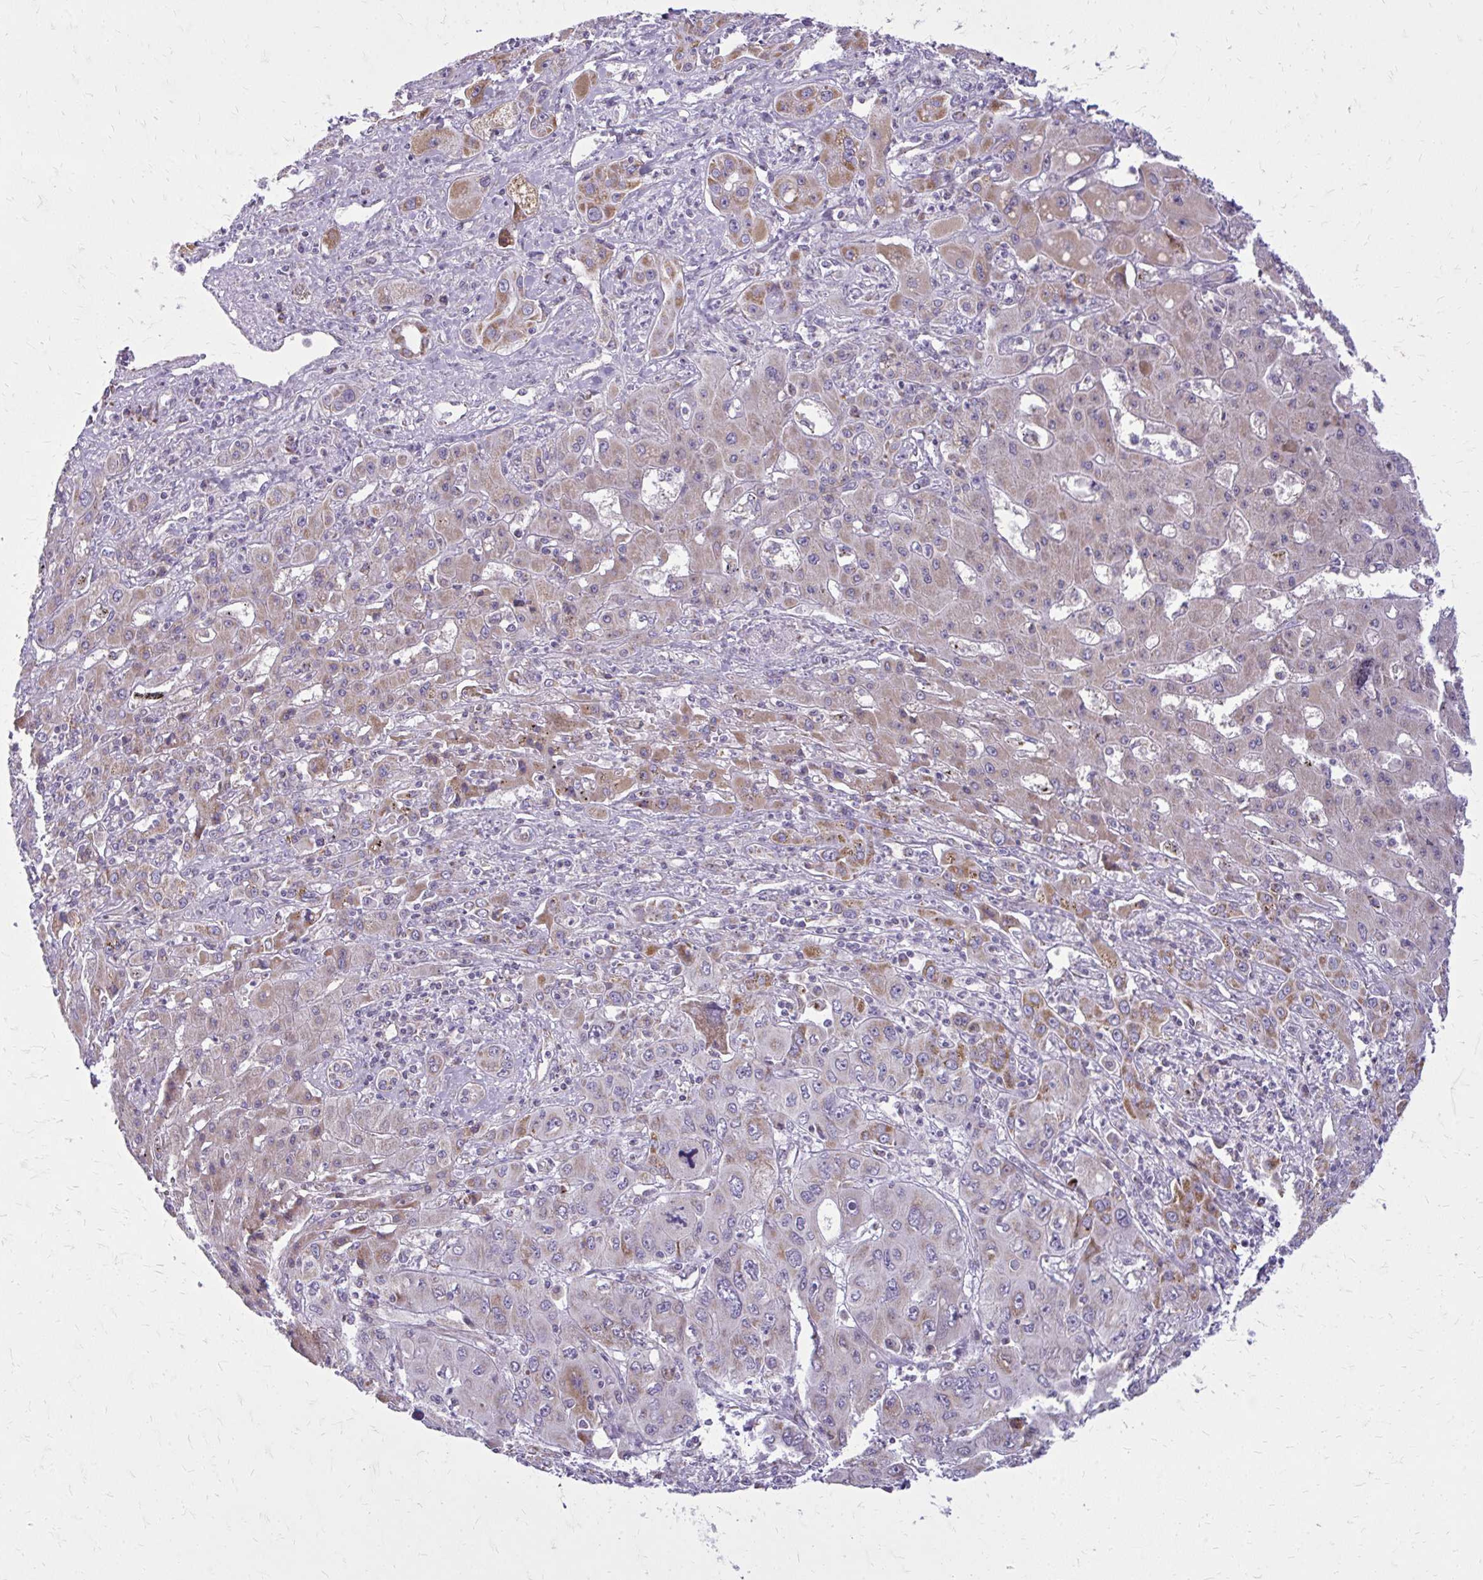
{"staining": {"intensity": "moderate", "quantity": "25%-75%", "location": "cytoplasmic/membranous"}, "tissue": "liver cancer", "cell_type": "Tumor cells", "image_type": "cancer", "snomed": [{"axis": "morphology", "description": "Cholangiocarcinoma"}, {"axis": "topography", "description": "Liver"}], "caption": "A medium amount of moderate cytoplasmic/membranous positivity is seen in approximately 25%-75% of tumor cells in liver cancer tissue.", "gene": "IFIT1", "patient": {"sex": "male", "age": 67}}